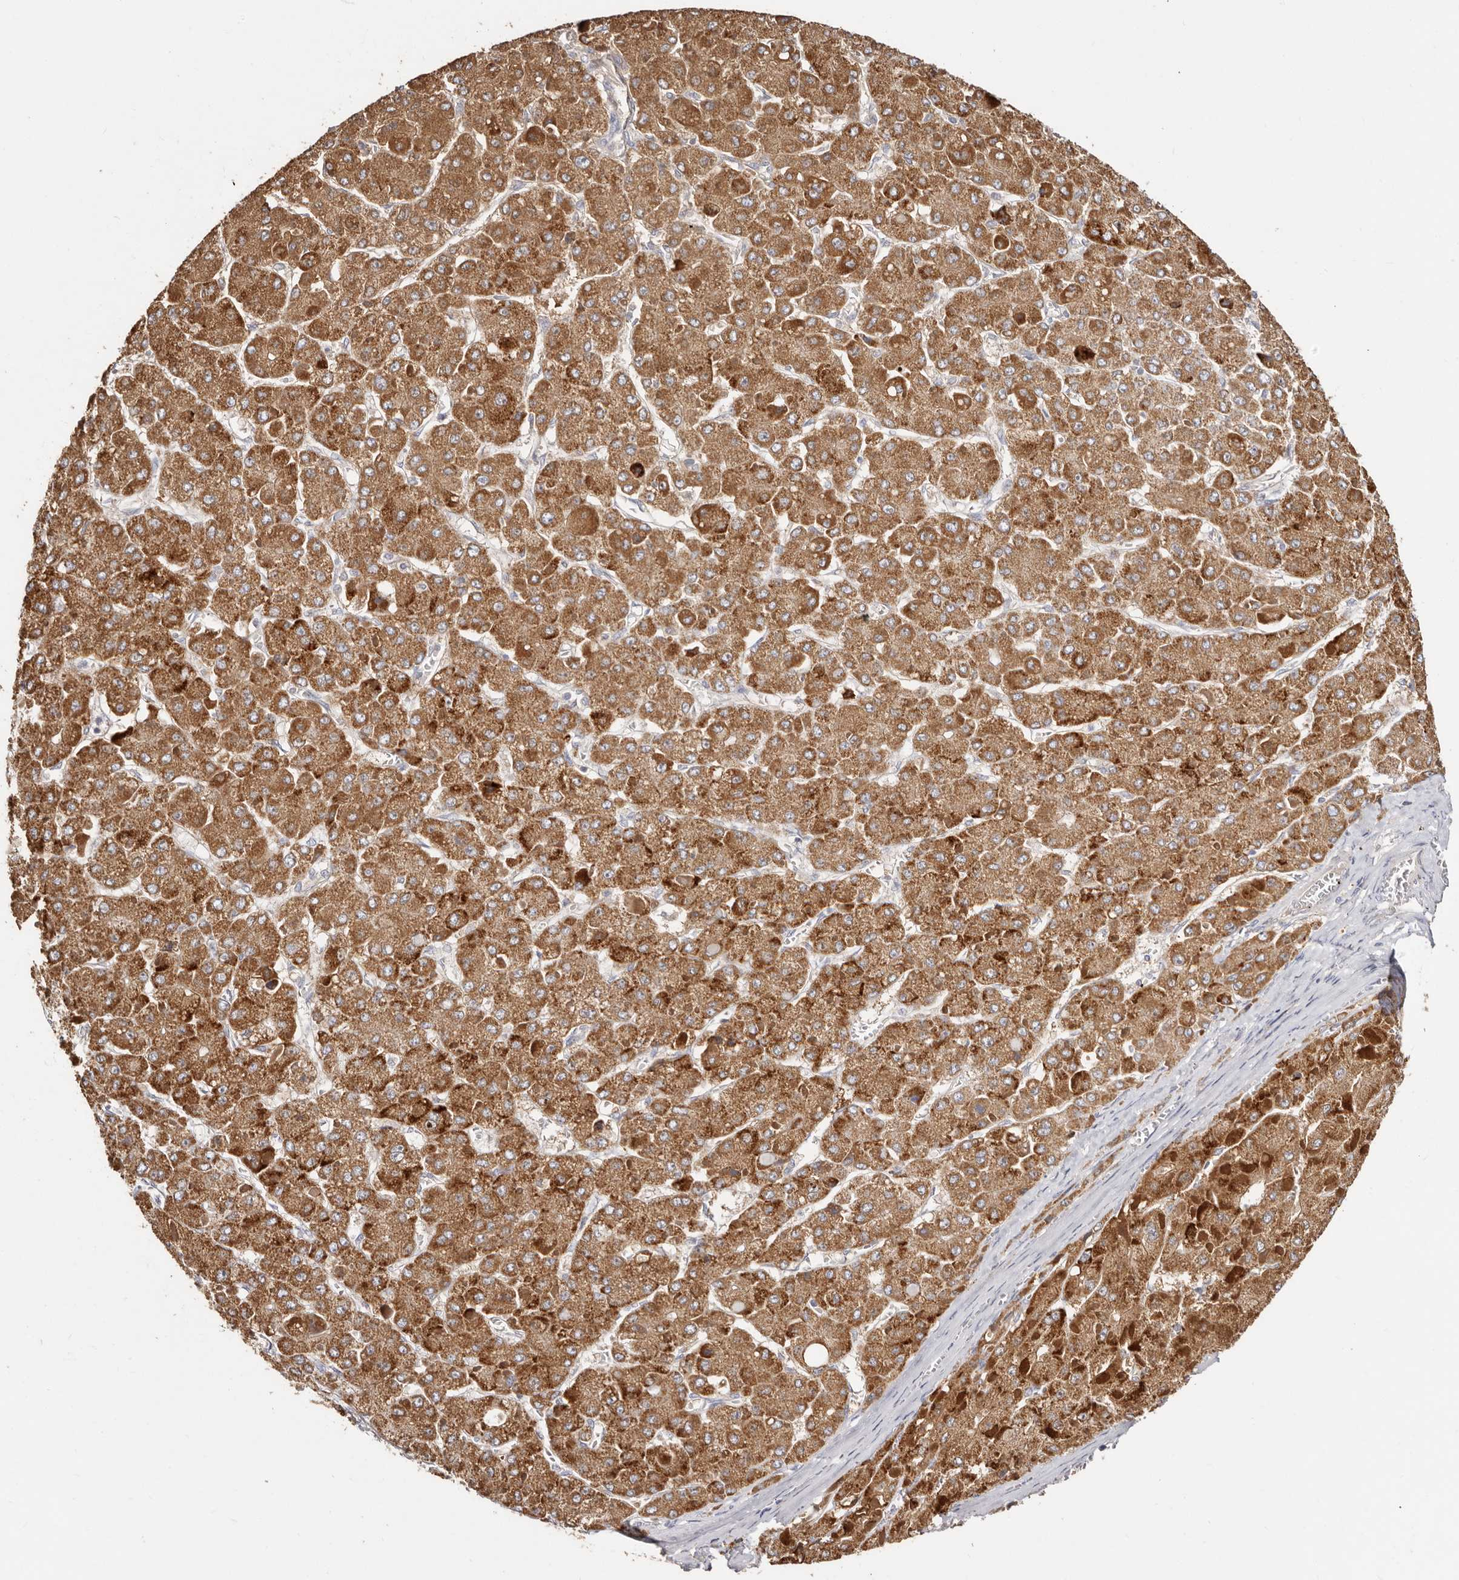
{"staining": {"intensity": "moderate", "quantity": ">75%", "location": "cytoplasmic/membranous"}, "tissue": "liver cancer", "cell_type": "Tumor cells", "image_type": "cancer", "snomed": [{"axis": "morphology", "description": "Carcinoma, Hepatocellular, NOS"}, {"axis": "topography", "description": "Liver"}], "caption": "This histopathology image reveals IHC staining of human liver hepatocellular carcinoma, with medium moderate cytoplasmic/membranous positivity in approximately >75% of tumor cells.", "gene": "BAIAP2L1", "patient": {"sex": "female", "age": 73}}